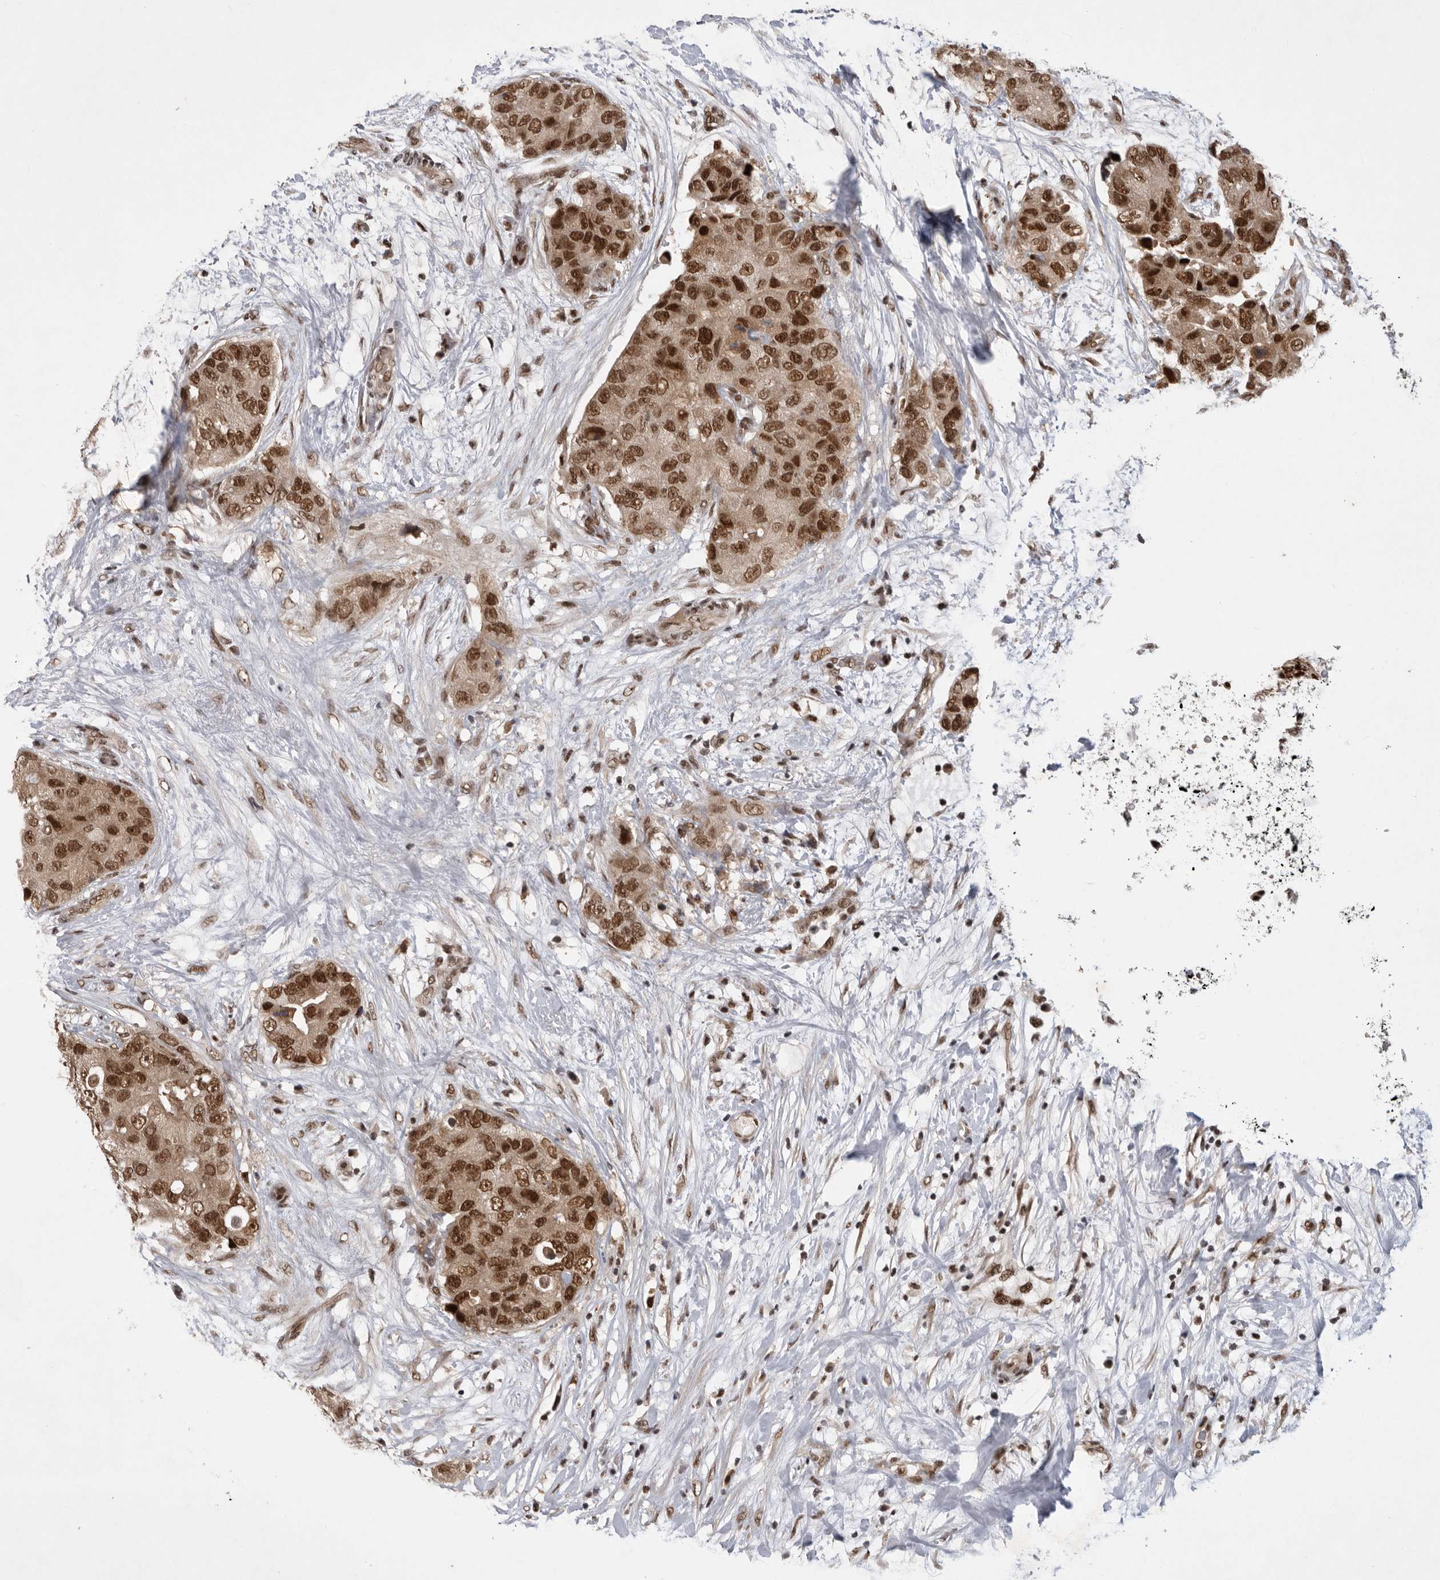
{"staining": {"intensity": "strong", "quantity": ">75%", "location": "nuclear"}, "tissue": "breast cancer", "cell_type": "Tumor cells", "image_type": "cancer", "snomed": [{"axis": "morphology", "description": "Duct carcinoma"}, {"axis": "topography", "description": "Breast"}], "caption": "Intraductal carcinoma (breast) stained with immunohistochemistry demonstrates strong nuclear positivity in approximately >75% of tumor cells. (DAB IHC with brightfield microscopy, high magnification).", "gene": "ZNF830", "patient": {"sex": "female", "age": 62}}